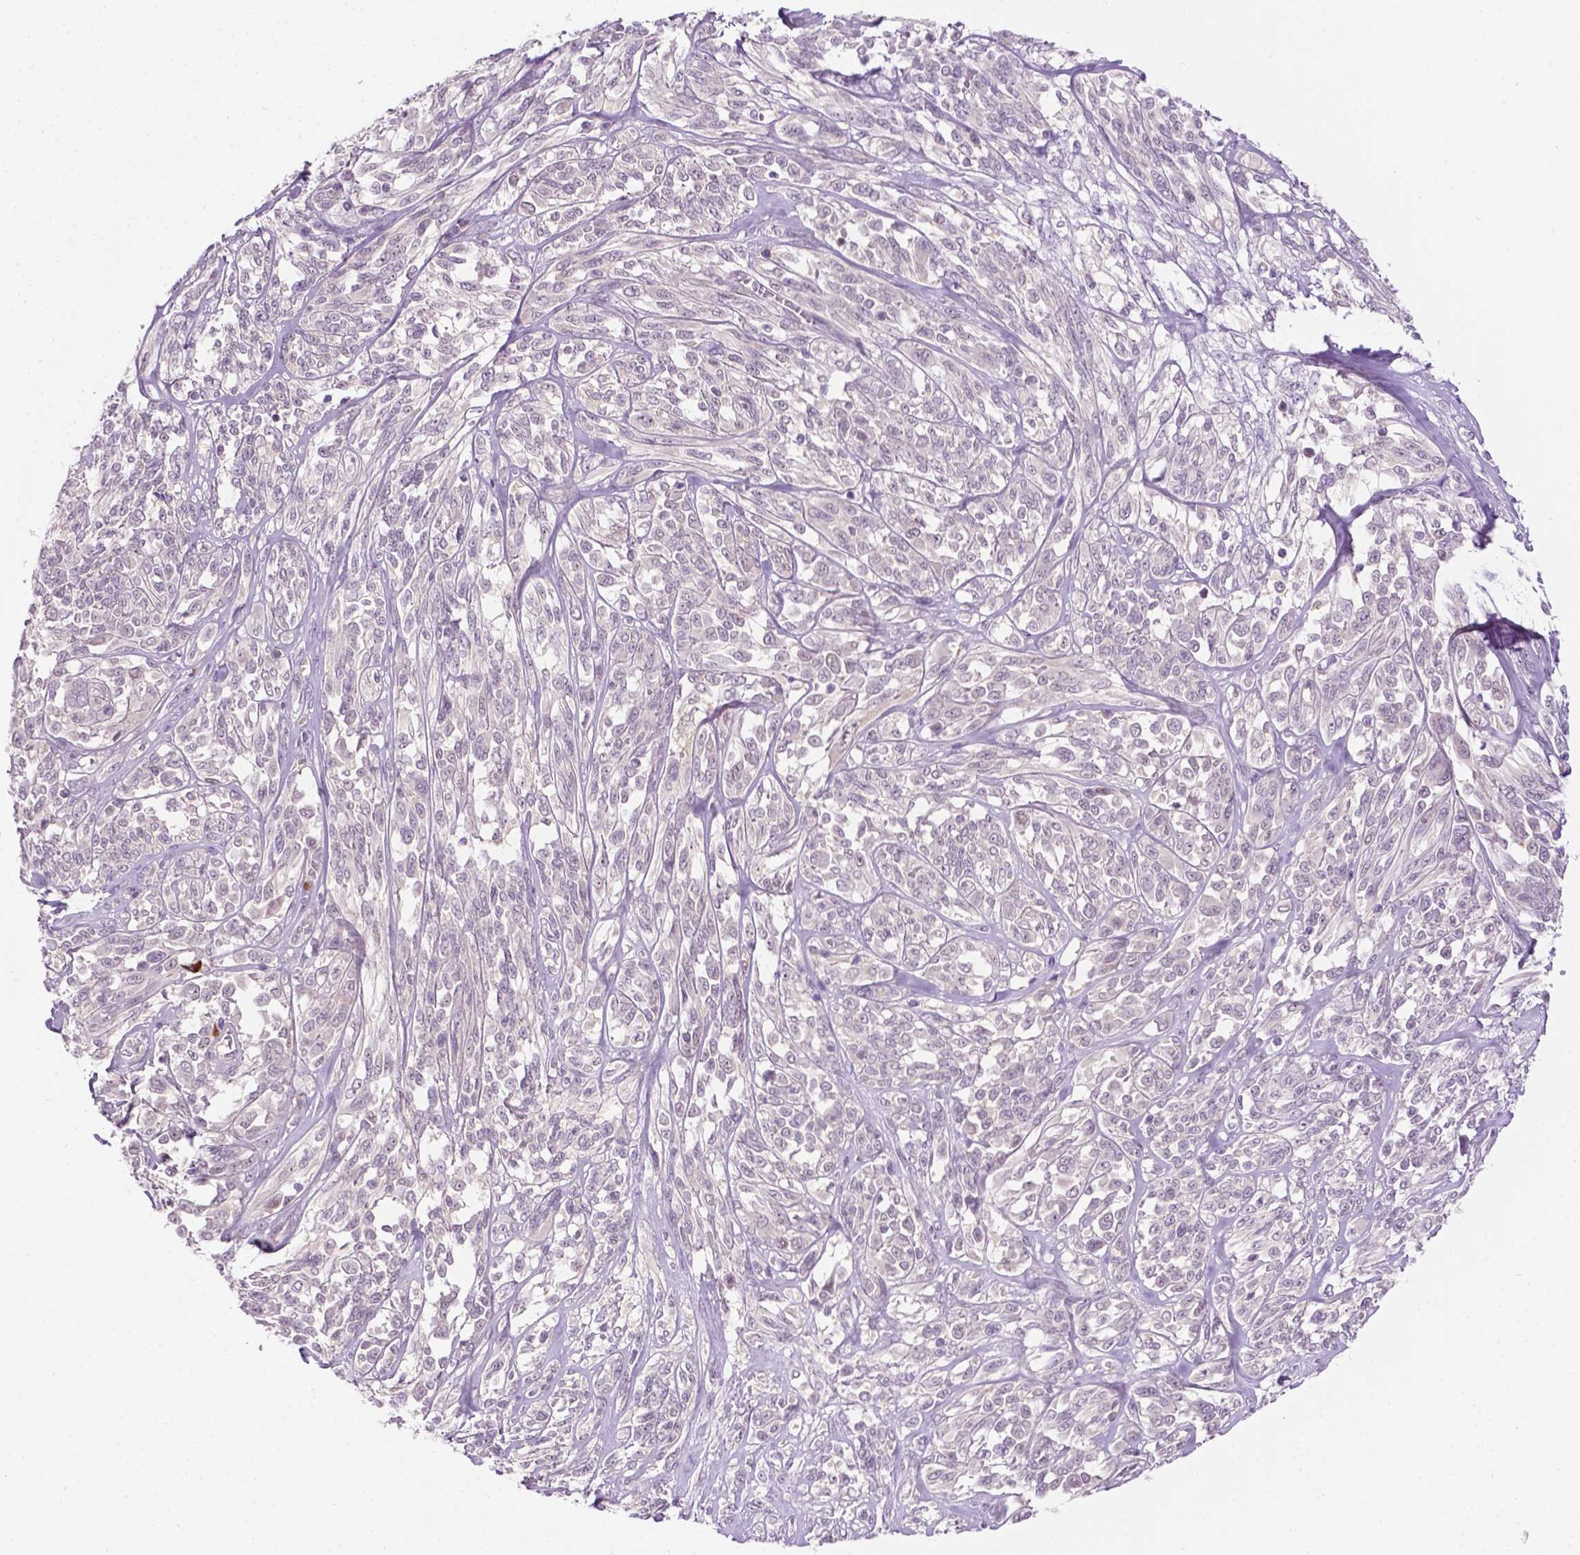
{"staining": {"intensity": "negative", "quantity": "none", "location": "none"}, "tissue": "melanoma", "cell_type": "Tumor cells", "image_type": "cancer", "snomed": [{"axis": "morphology", "description": "Malignant melanoma, NOS"}, {"axis": "topography", "description": "Skin"}], "caption": "This micrograph is of melanoma stained with IHC to label a protein in brown with the nuclei are counter-stained blue. There is no positivity in tumor cells.", "gene": "DENND4A", "patient": {"sex": "female", "age": 91}}